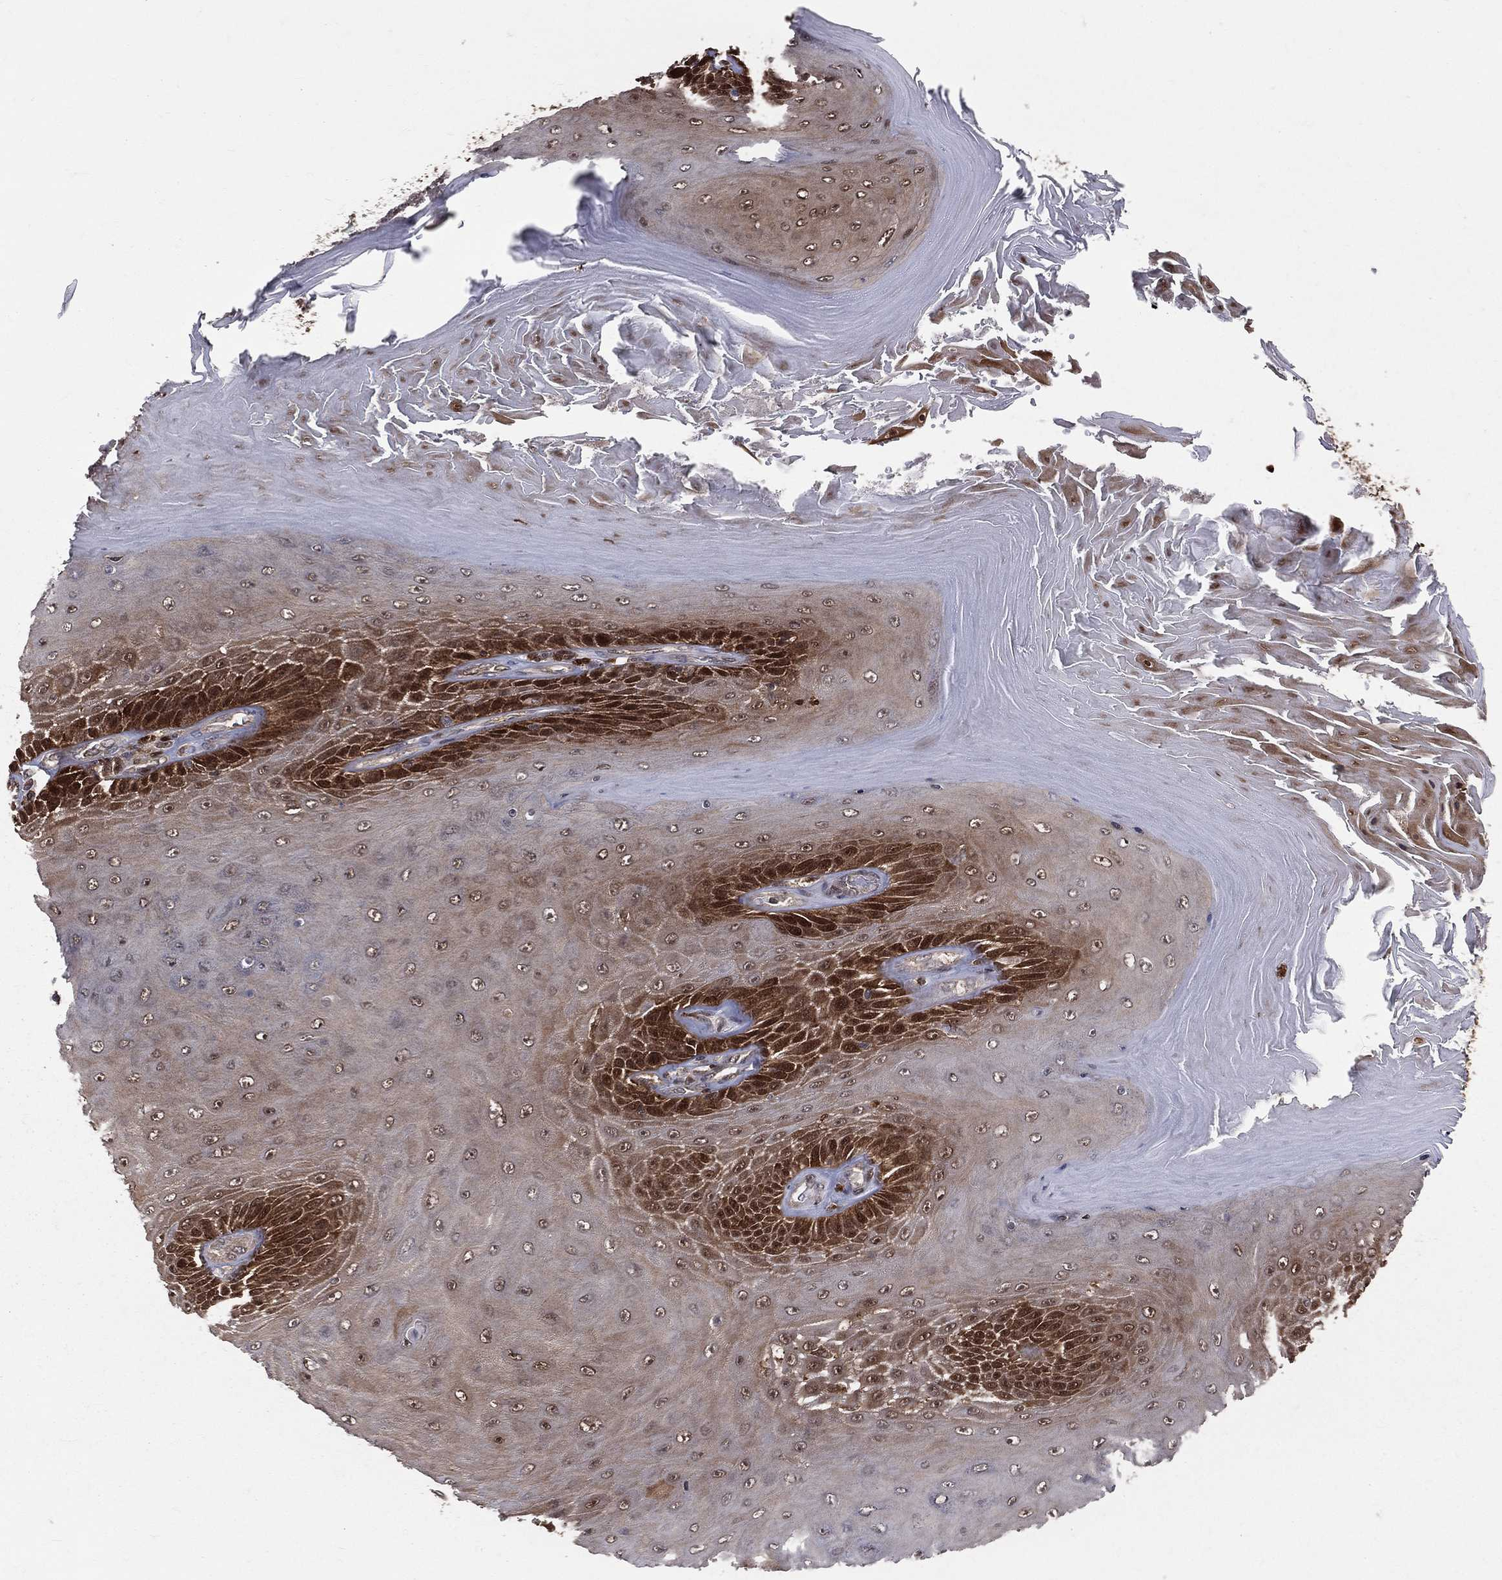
{"staining": {"intensity": "strong", "quantity": "<25%", "location": "cytoplasmic/membranous,nuclear"}, "tissue": "skin cancer", "cell_type": "Tumor cells", "image_type": "cancer", "snomed": [{"axis": "morphology", "description": "Squamous cell carcinoma, NOS"}, {"axis": "topography", "description": "Skin"}], "caption": "High-magnification brightfield microscopy of skin squamous cell carcinoma stained with DAB (3,3'-diaminobenzidine) (brown) and counterstained with hematoxylin (blue). tumor cells exhibit strong cytoplasmic/membranous and nuclear positivity is present in approximately<25% of cells.", "gene": "ENO1", "patient": {"sex": "male", "age": 62}}